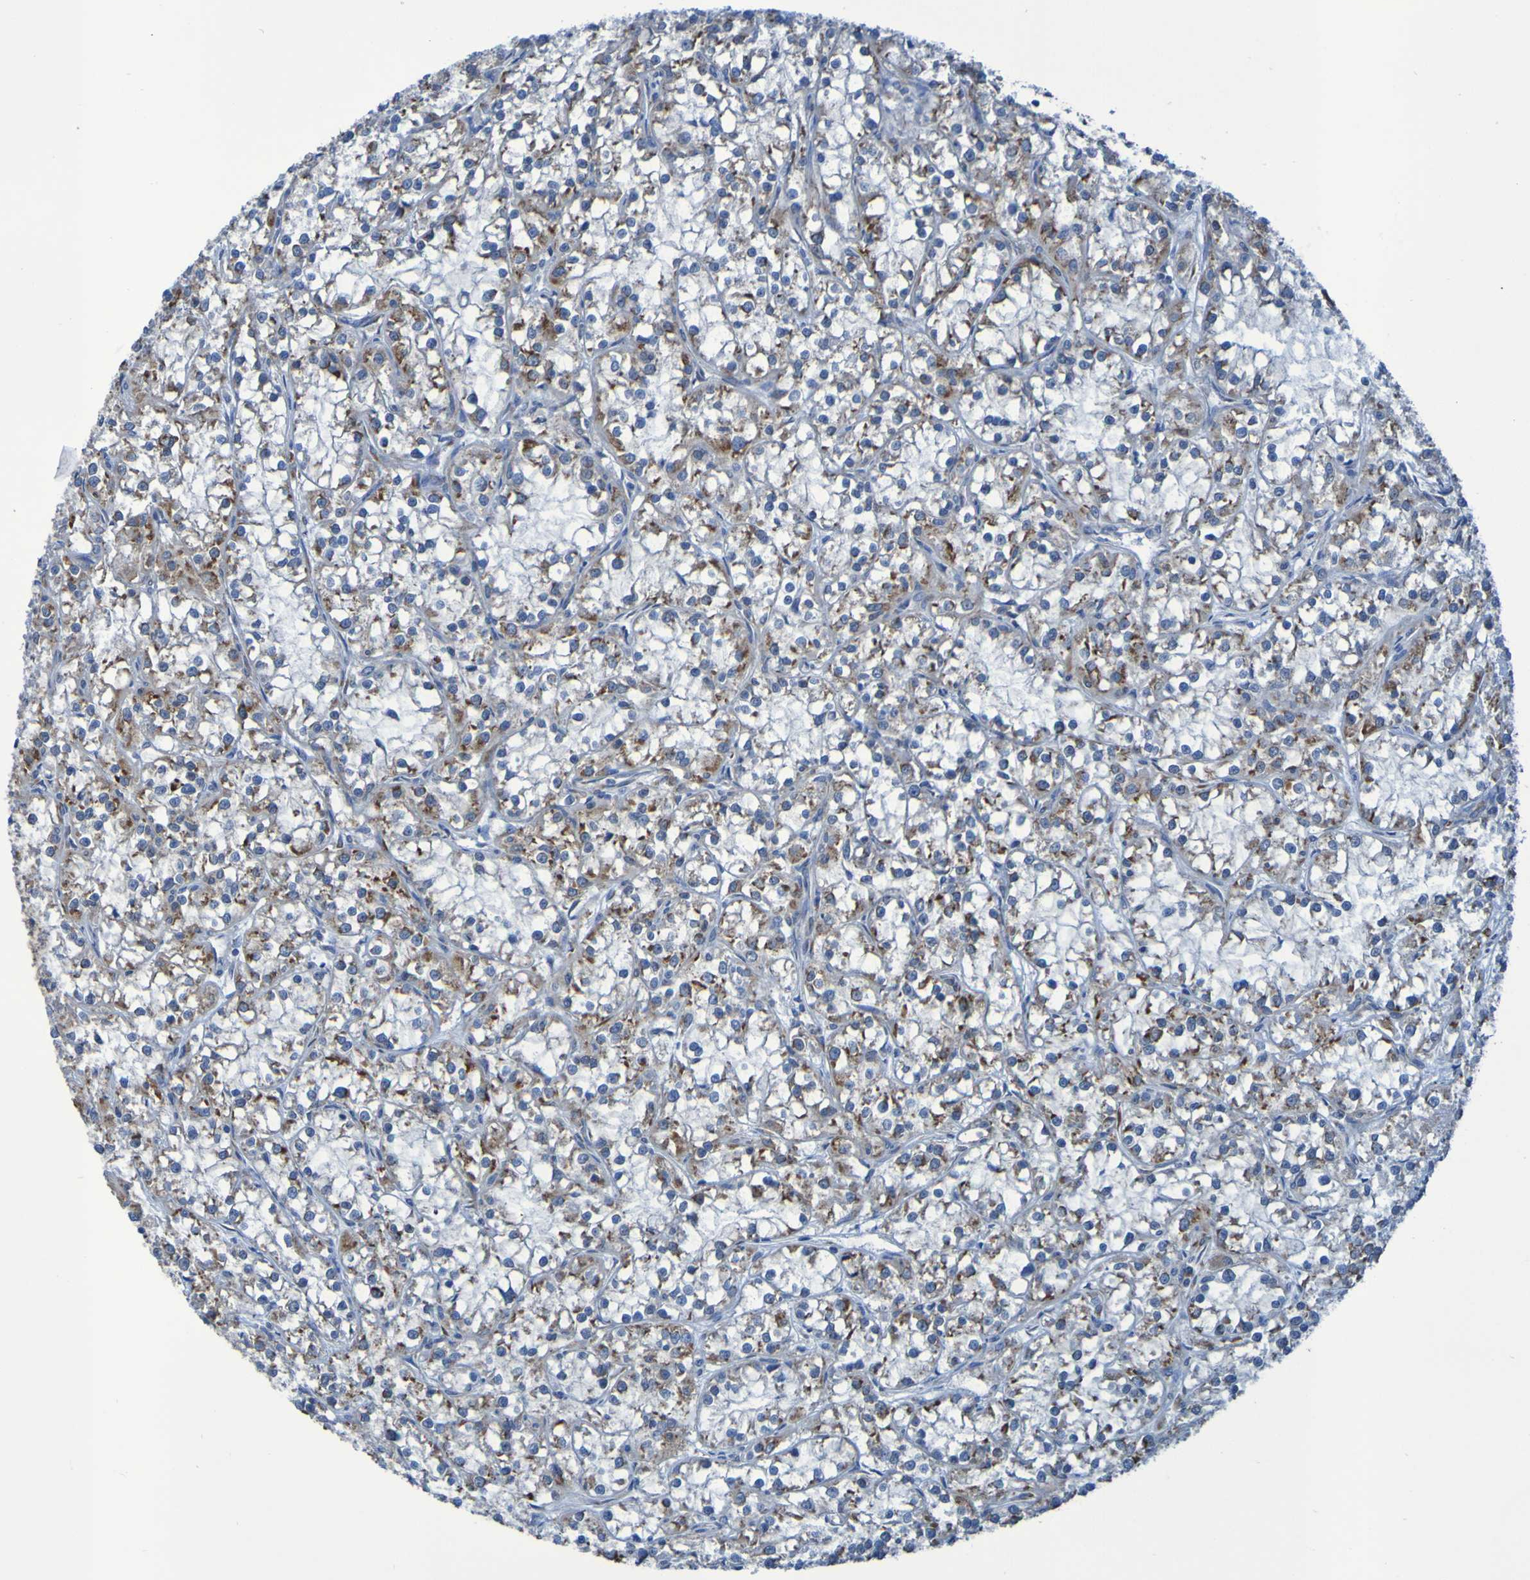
{"staining": {"intensity": "weak", "quantity": "25%-75%", "location": "cytoplasmic/membranous"}, "tissue": "renal cancer", "cell_type": "Tumor cells", "image_type": "cancer", "snomed": [{"axis": "morphology", "description": "Adenocarcinoma, NOS"}, {"axis": "topography", "description": "Kidney"}], "caption": "Adenocarcinoma (renal) was stained to show a protein in brown. There is low levels of weak cytoplasmic/membranous positivity in about 25%-75% of tumor cells.", "gene": "FKBP3", "patient": {"sex": "female", "age": 52}}